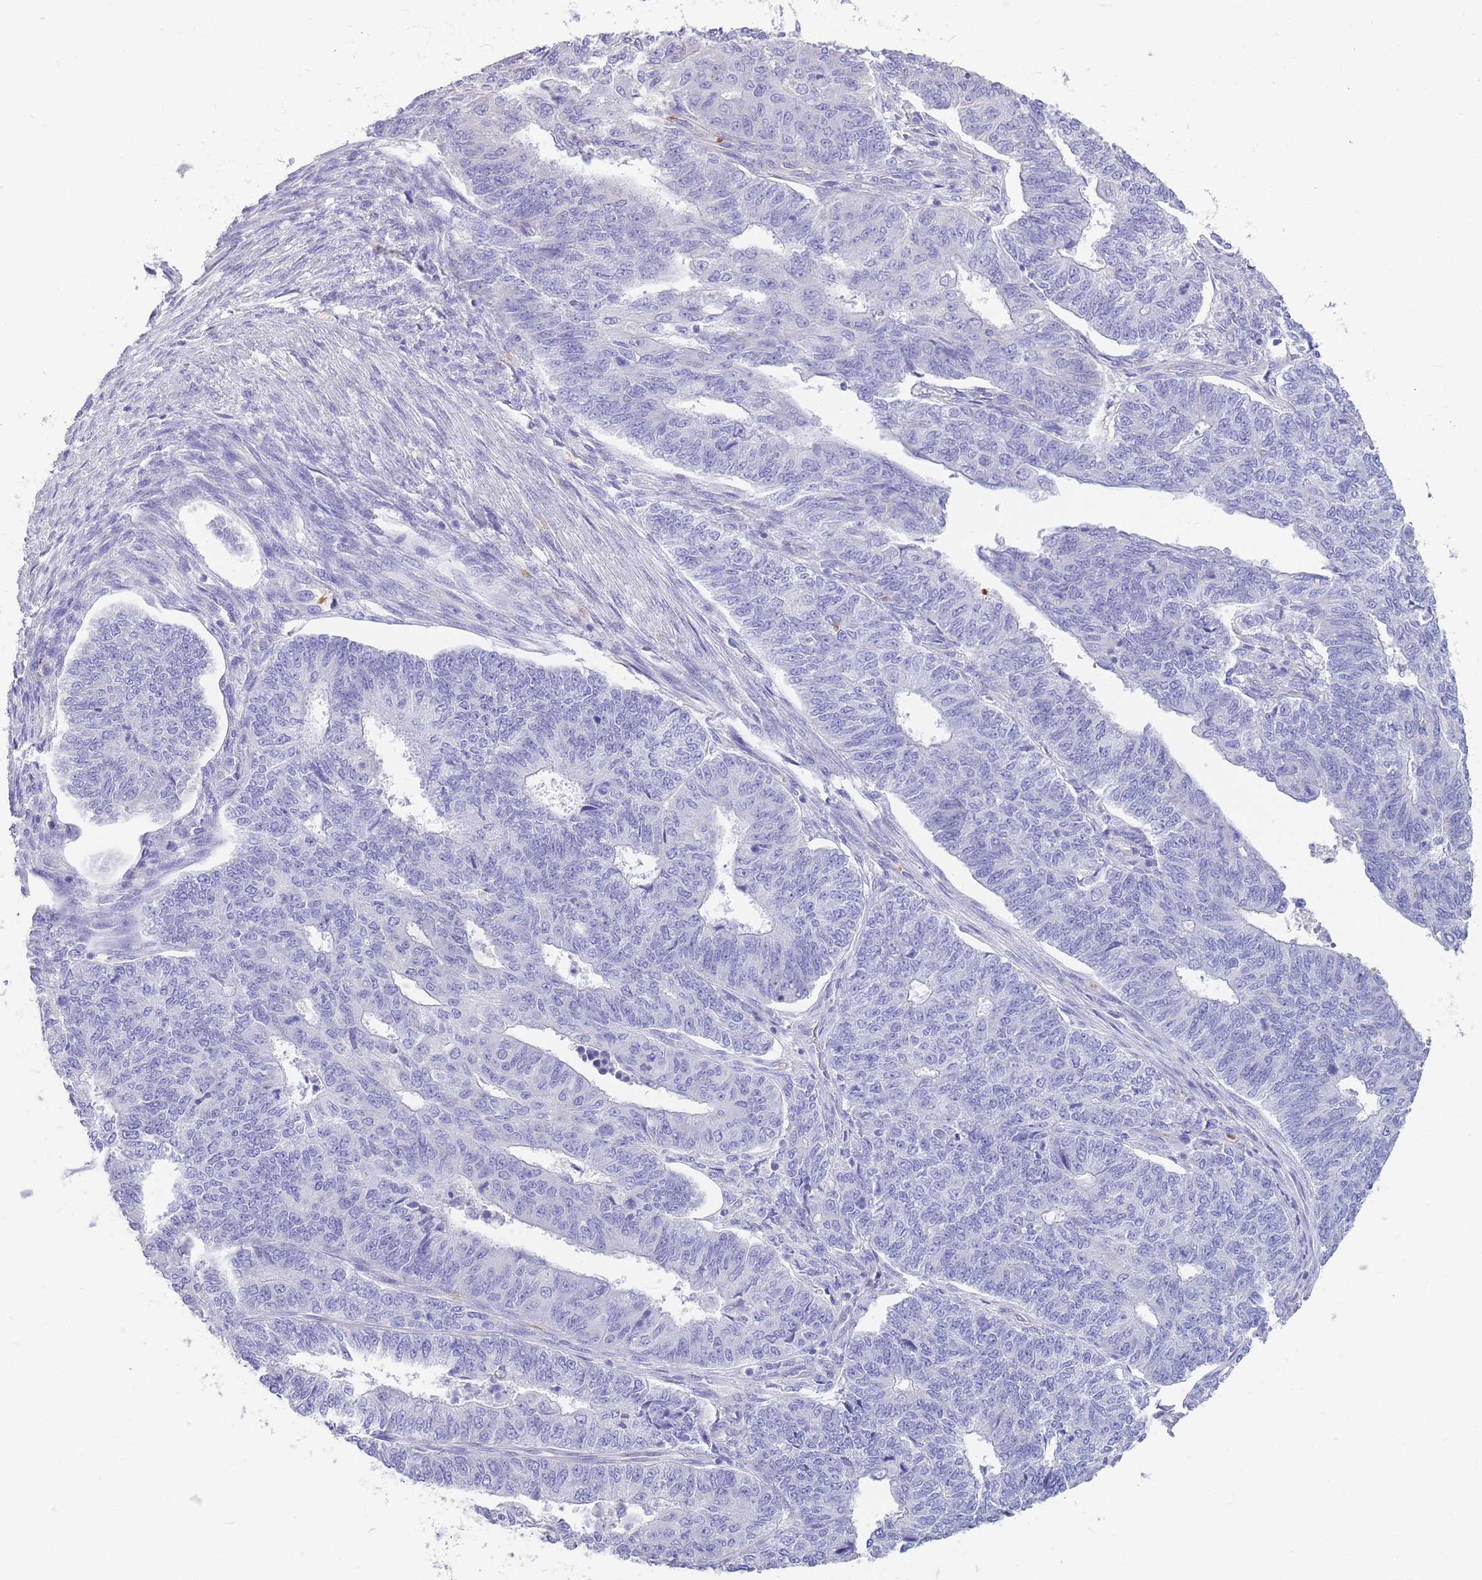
{"staining": {"intensity": "negative", "quantity": "none", "location": "none"}, "tissue": "endometrial cancer", "cell_type": "Tumor cells", "image_type": "cancer", "snomed": [{"axis": "morphology", "description": "Adenocarcinoma, NOS"}, {"axis": "topography", "description": "Endometrium"}], "caption": "Endometrial cancer (adenocarcinoma) was stained to show a protein in brown. There is no significant positivity in tumor cells. Brightfield microscopy of immunohistochemistry (IHC) stained with DAB (brown) and hematoxylin (blue), captured at high magnification.", "gene": "ANKRD53", "patient": {"sex": "female", "age": 32}}